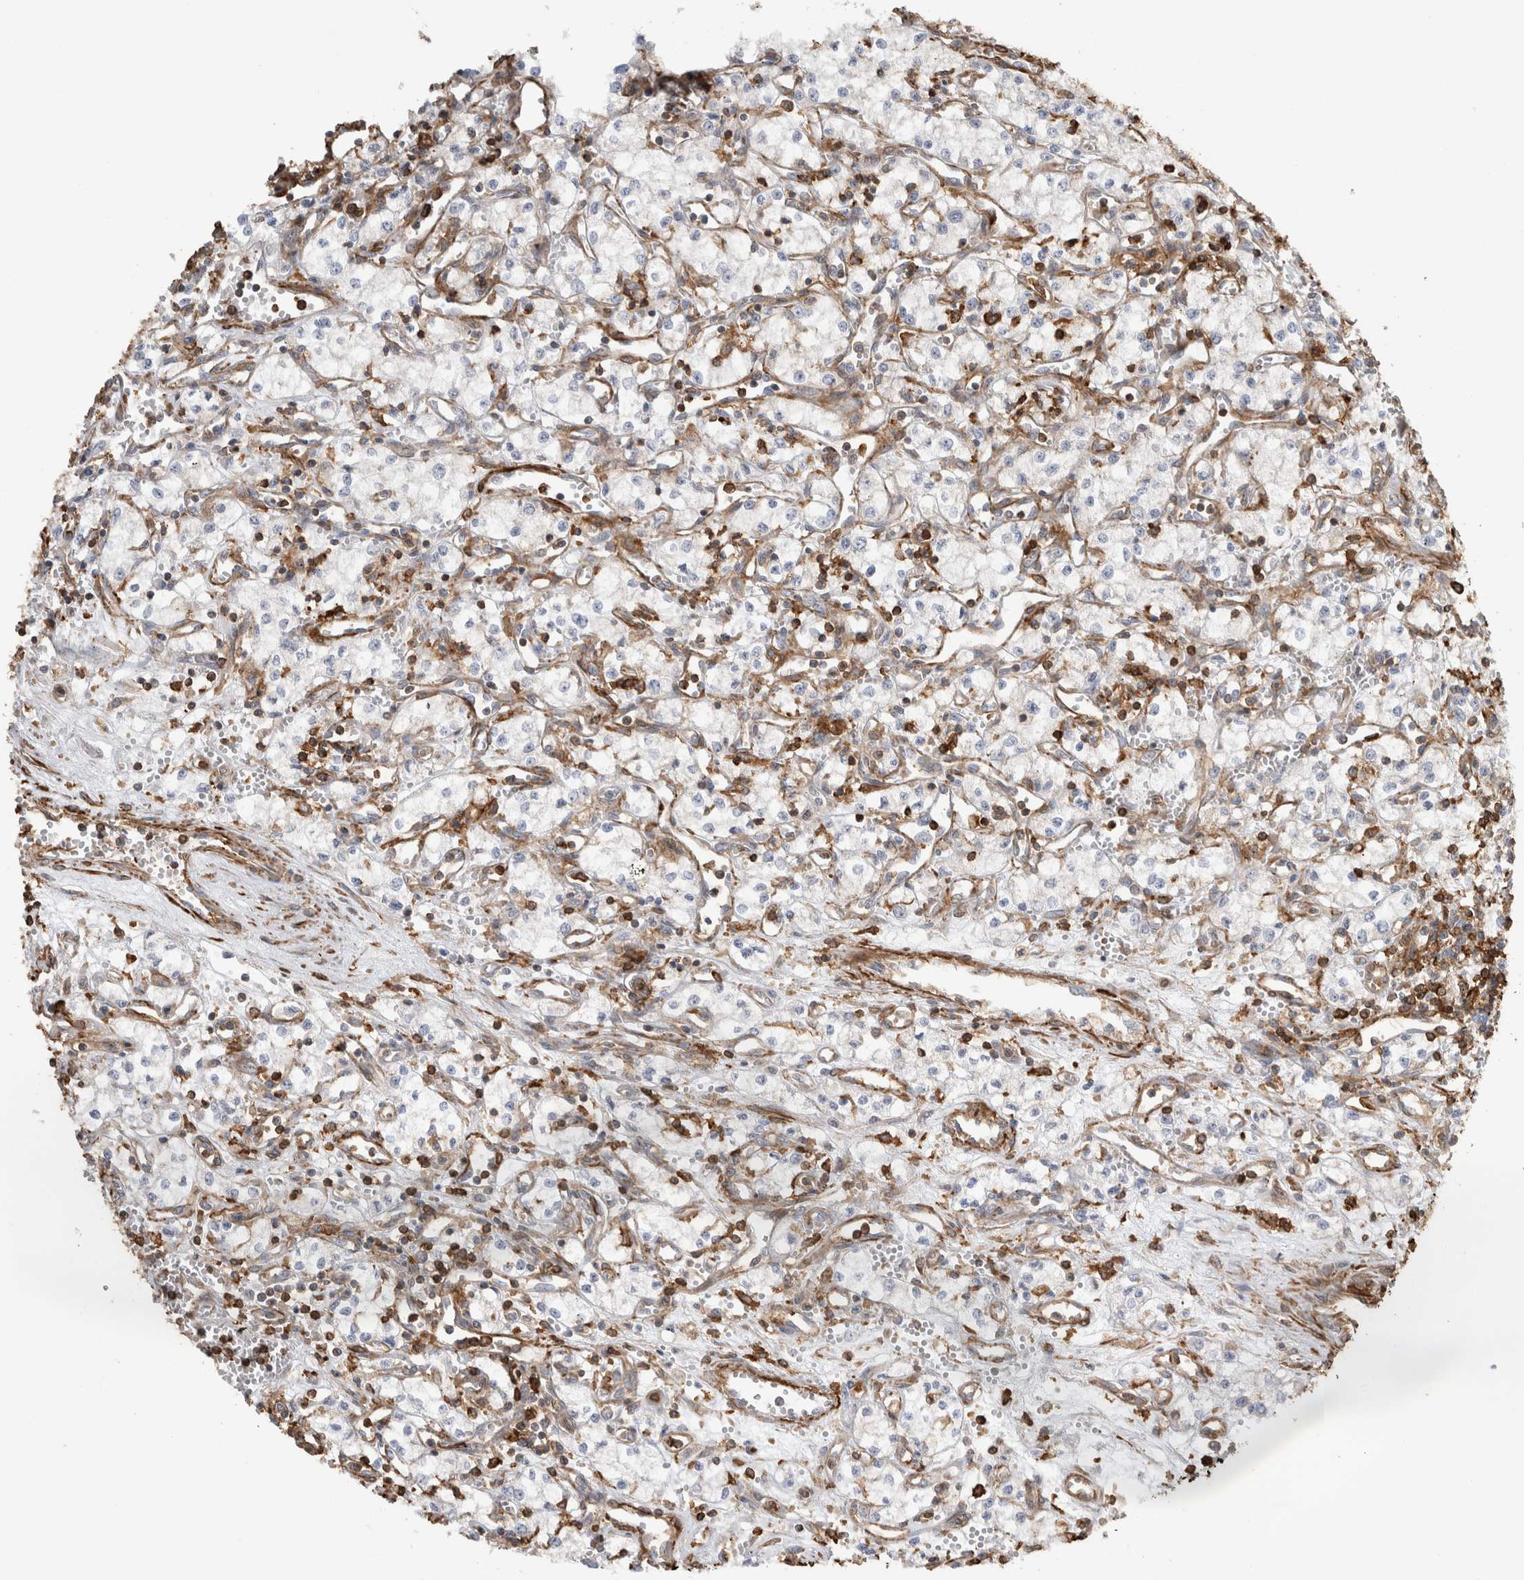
{"staining": {"intensity": "negative", "quantity": "none", "location": "none"}, "tissue": "renal cancer", "cell_type": "Tumor cells", "image_type": "cancer", "snomed": [{"axis": "morphology", "description": "Adenocarcinoma, NOS"}, {"axis": "topography", "description": "Kidney"}], "caption": "Immunohistochemical staining of human renal cancer reveals no significant expression in tumor cells.", "gene": "GPER1", "patient": {"sex": "male", "age": 59}}